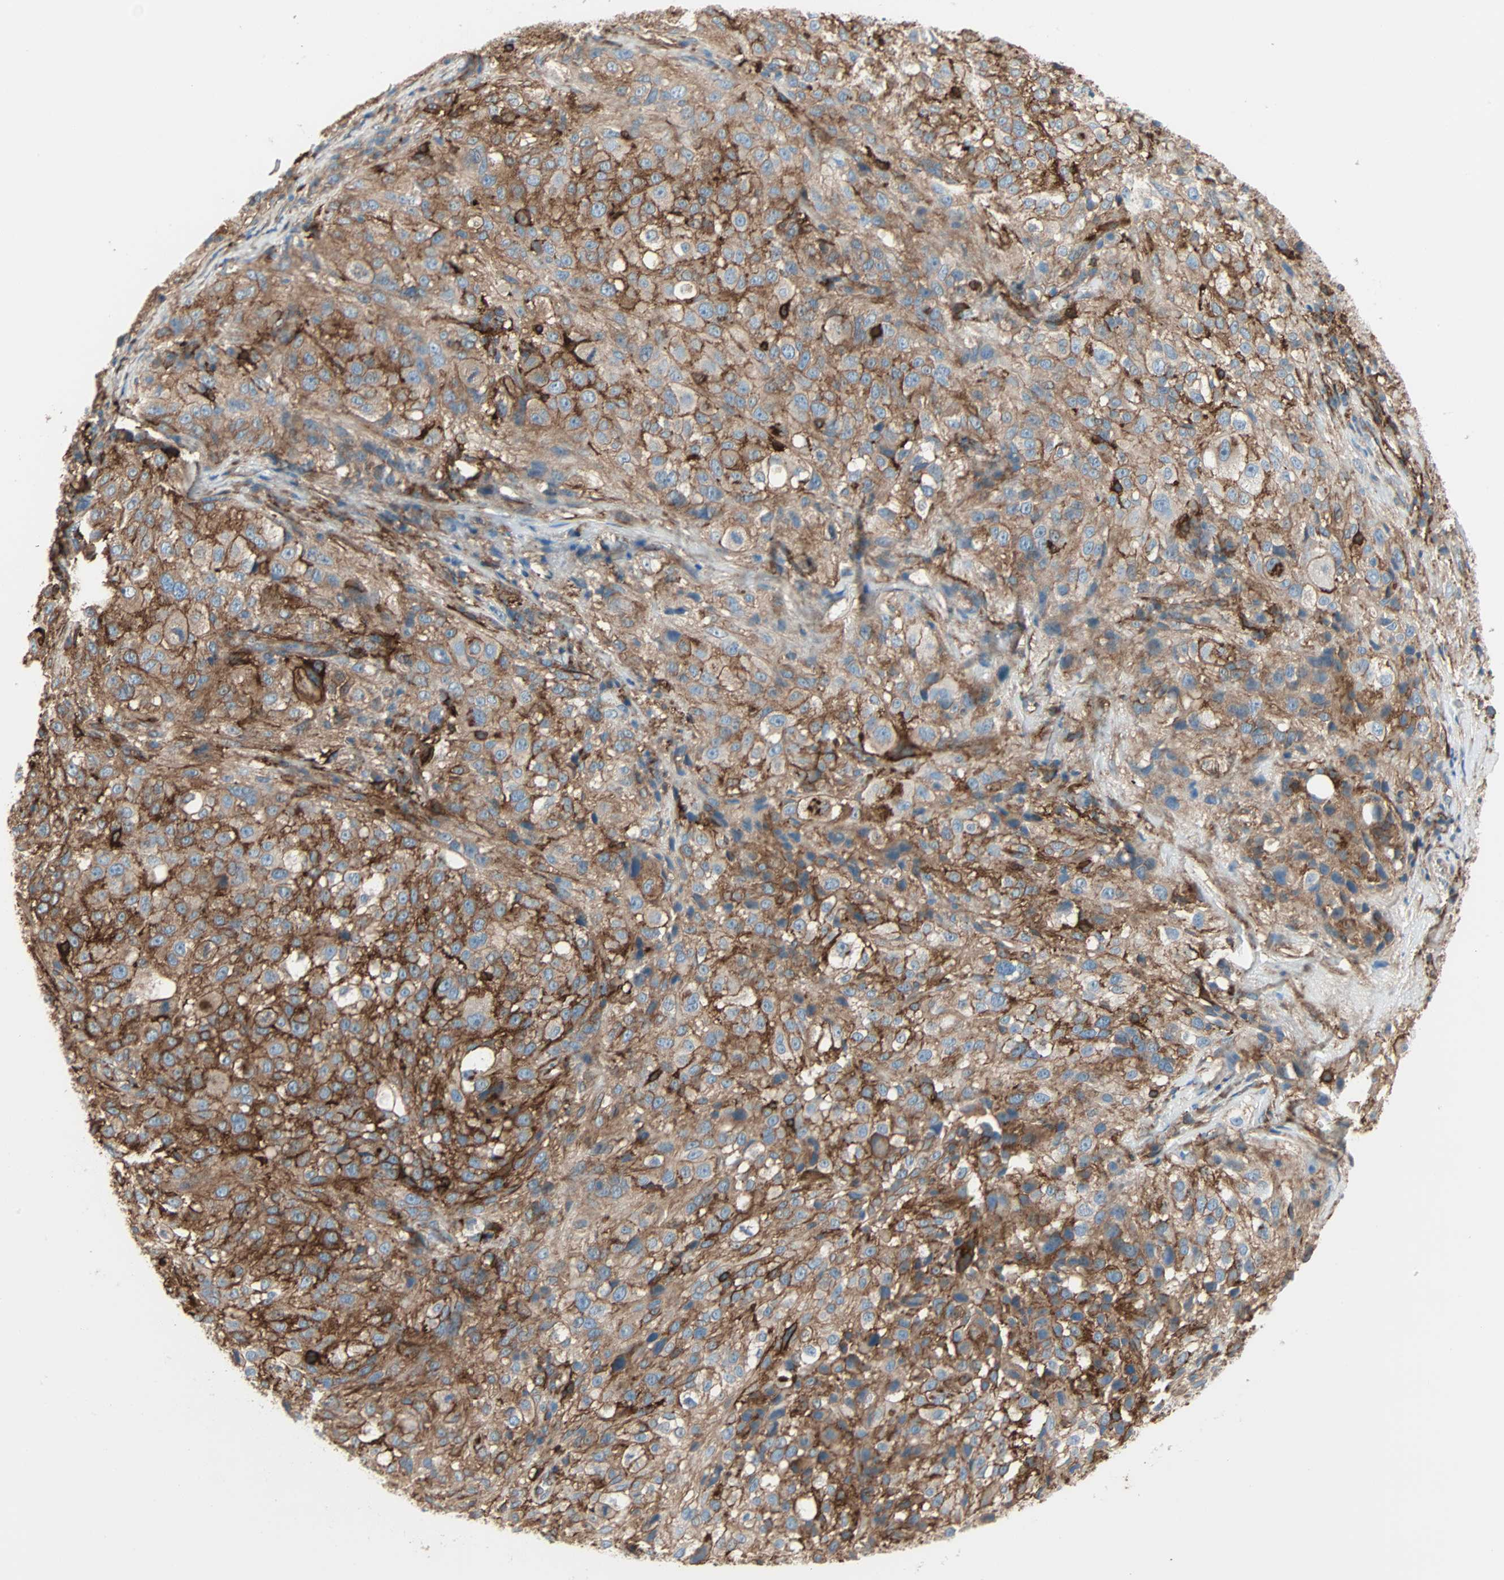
{"staining": {"intensity": "strong", "quantity": ">75%", "location": "cytoplasmic/membranous"}, "tissue": "melanoma", "cell_type": "Tumor cells", "image_type": "cancer", "snomed": [{"axis": "morphology", "description": "Necrosis, NOS"}, {"axis": "morphology", "description": "Malignant melanoma, NOS"}, {"axis": "topography", "description": "Skin"}], "caption": "IHC photomicrograph of neoplastic tissue: melanoma stained using immunohistochemistry (IHC) demonstrates high levels of strong protein expression localized specifically in the cytoplasmic/membranous of tumor cells, appearing as a cytoplasmic/membranous brown color.", "gene": "EPB41L2", "patient": {"sex": "female", "age": 87}}